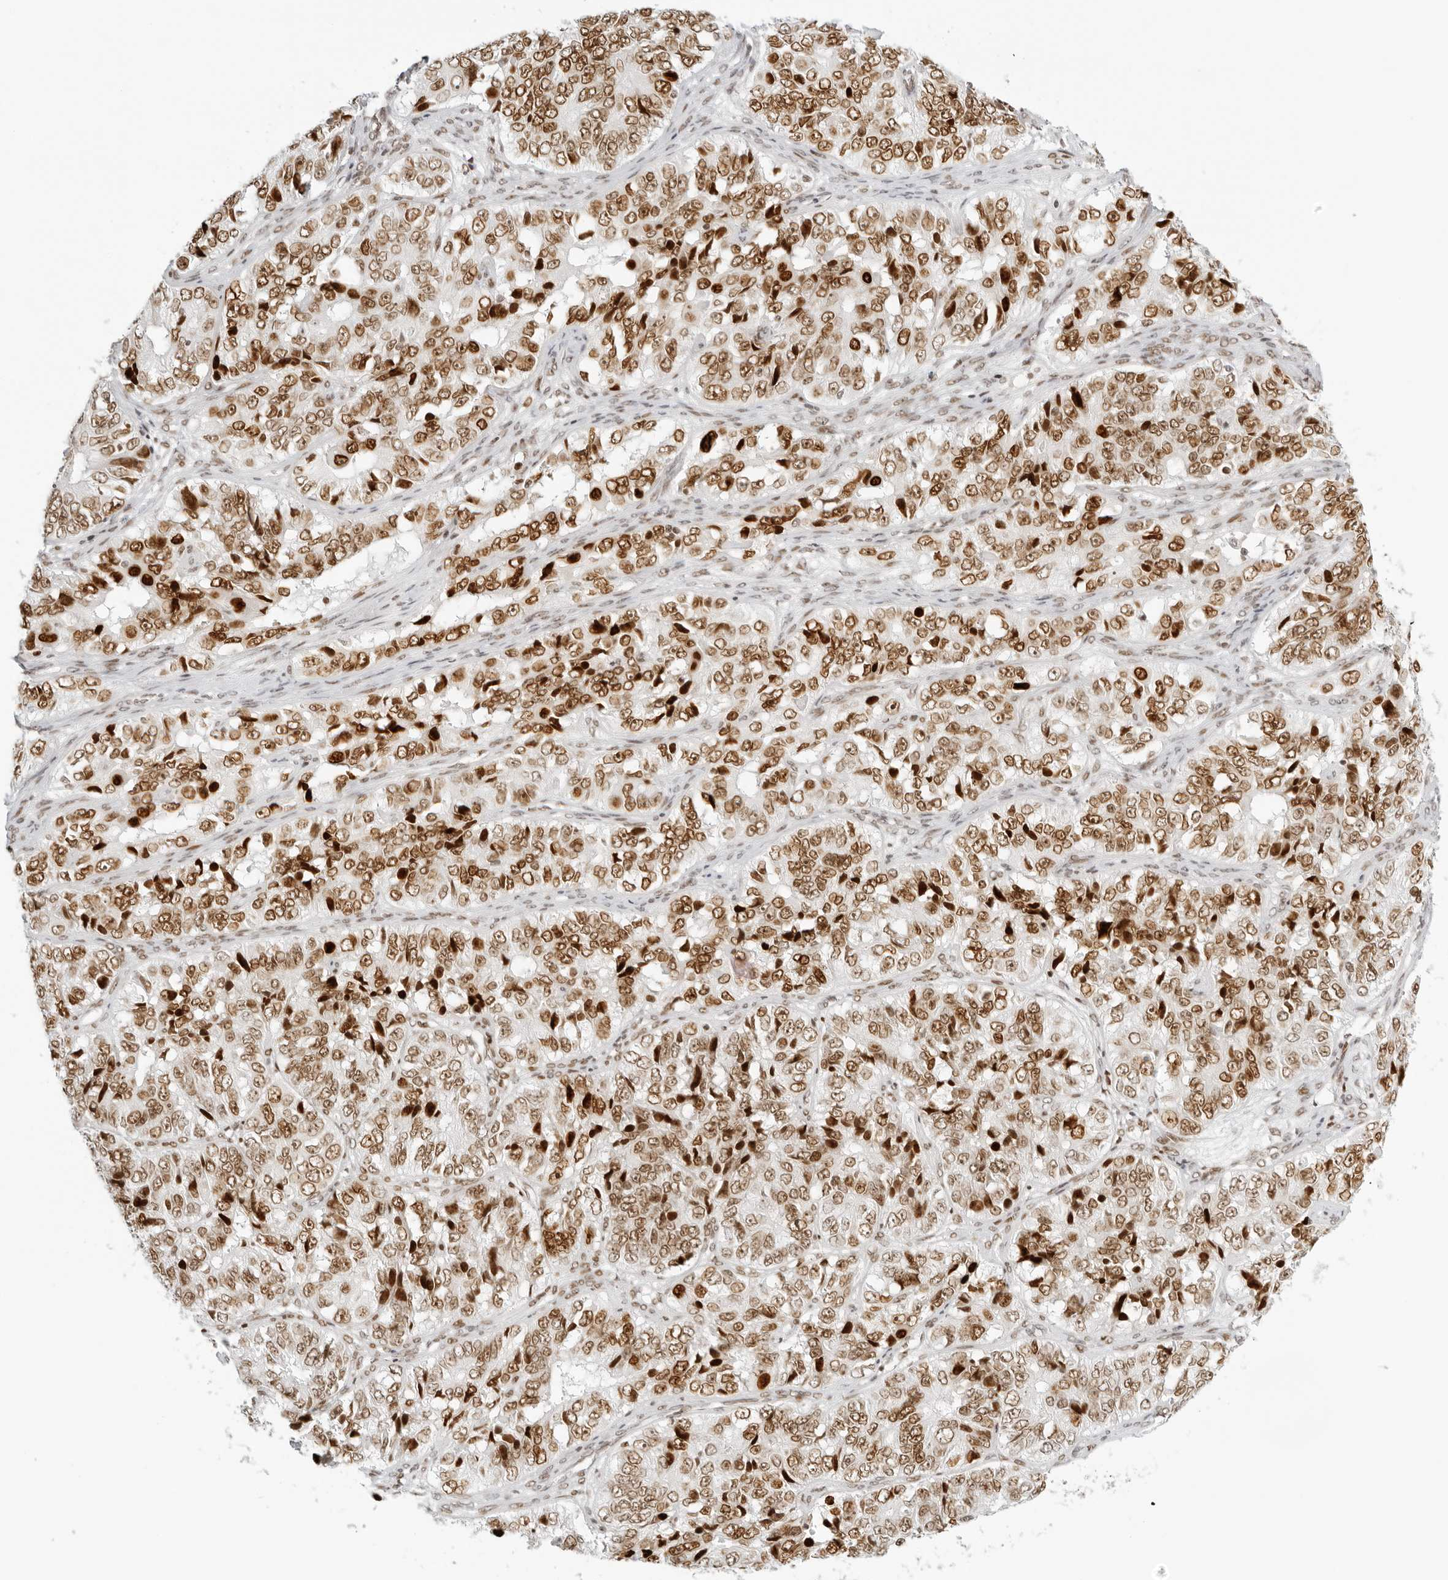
{"staining": {"intensity": "moderate", "quantity": ">75%", "location": "nuclear"}, "tissue": "ovarian cancer", "cell_type": "Tumor cells", "image_type": "cancer", "snomed": [{"axis": "morphology", "description": "Carcinoma, endometroid"}, {"axis": "topography", "description": "Ovary"}], "caption": "Approximately >75% of tumor cells in human ovarian endometroid carcinoma show moderate nuclear protein staining as visualized by brown immunohistochemical staining.", "gene": "RCC1", "patient": {"sex": "female", "age": 51}}